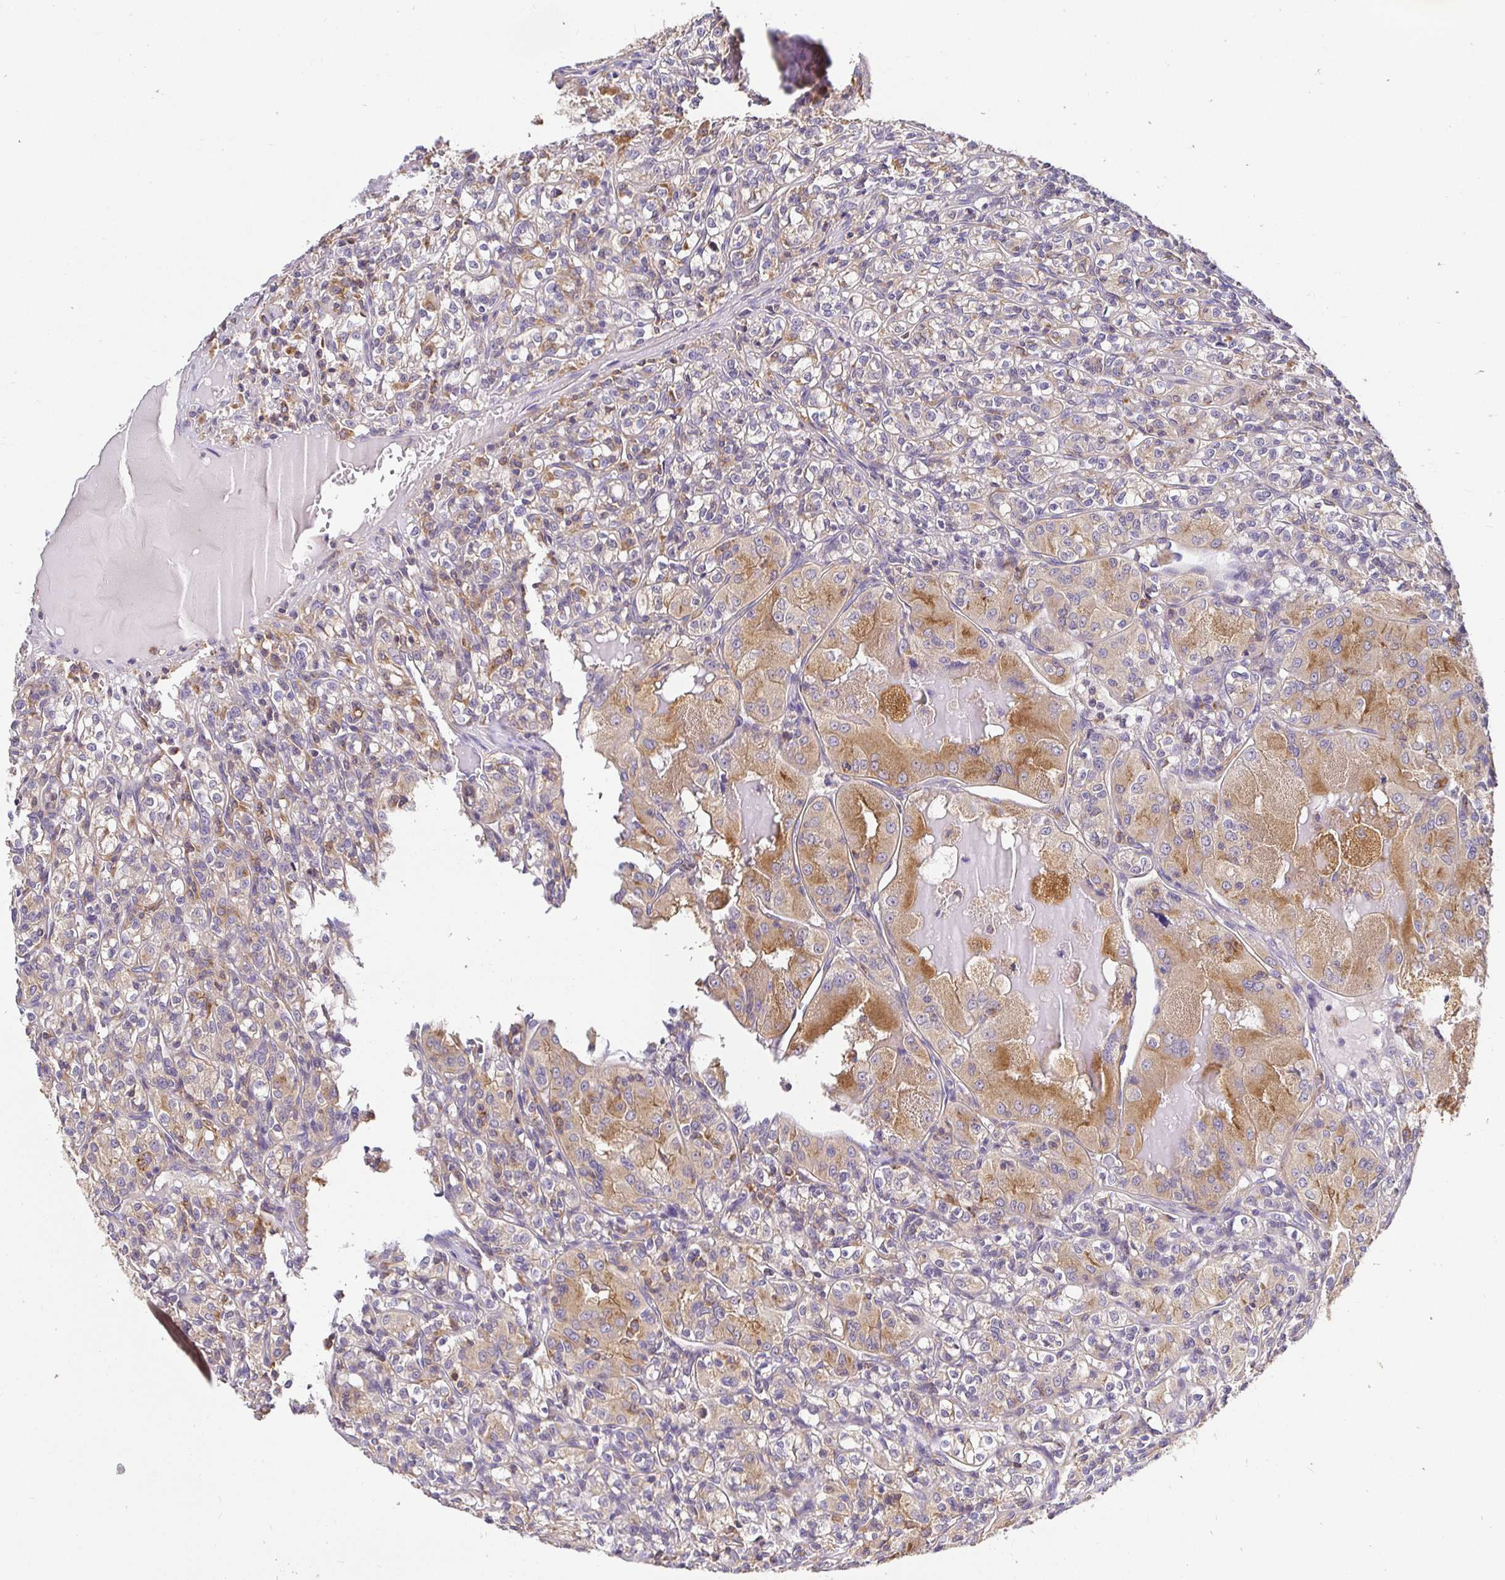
{"staining": {"intensity": "moderate", "quantity": "<25%", "location": "cytoplasmic/membranous"}, "tissue": "renal cancer", "cell_type": "Tumor cells", "image_type": "cancer", "snomed": [{"axis": "morphology", "description": "Adenocarcinoma, NOS"}, {"axis": "topography", "description": "Kidney"}], "caption": "This is an image of IHC staining of renal cancer (adenocarcinoma), which shows moderate expression in the cytoplasmic/membranous of tumor cells.", "gene": "ATP6V1F", "patient": {"sex": "male", "age": 36}}